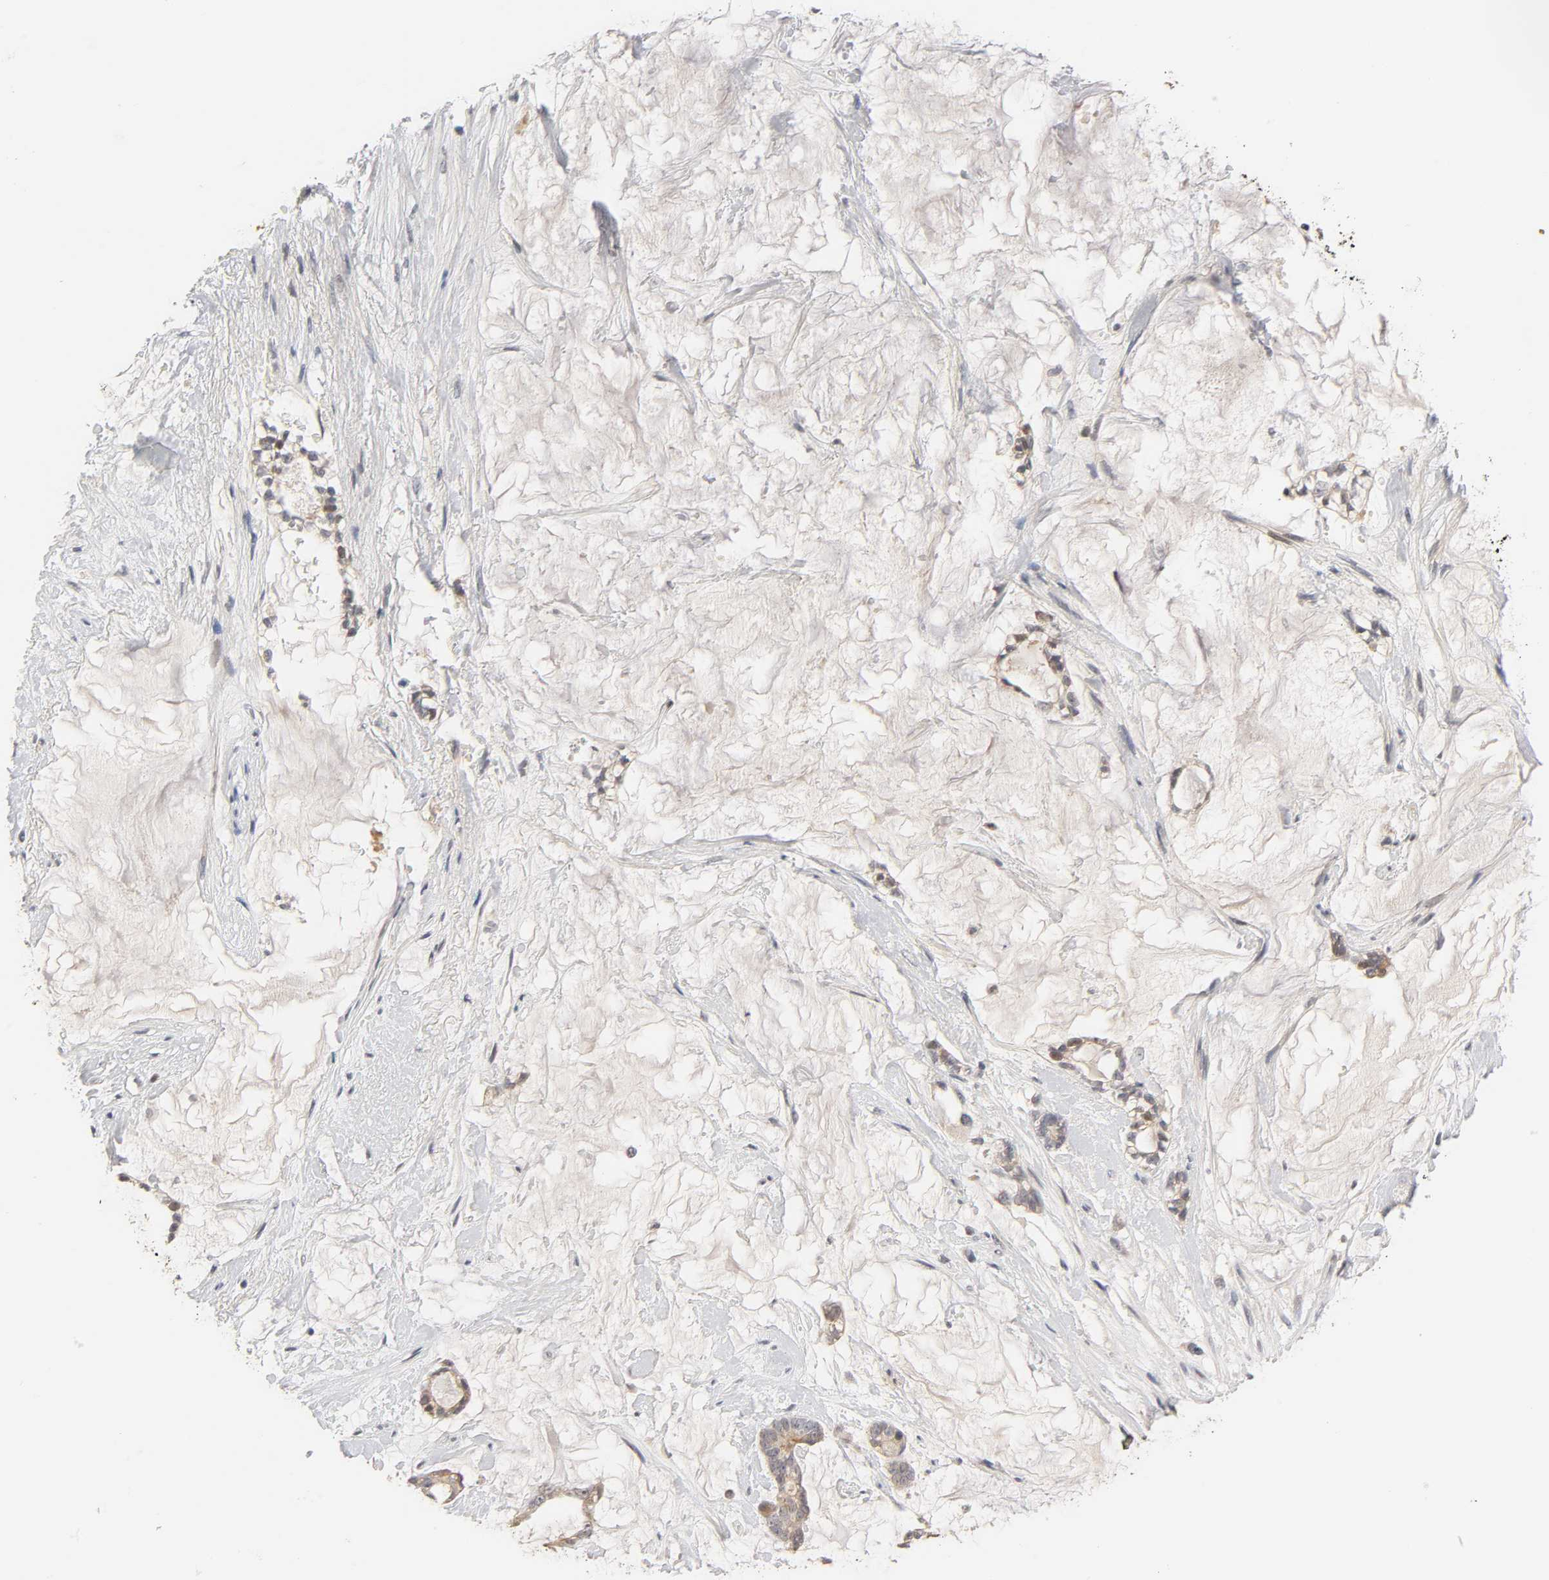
{"staining": {"intensity": "moderate", "quantity": ">75%", "location": "cytoplasmic/membranous"}, "tissue": "pancreatic cancer", "cell_type": "Tumor cells", "image_type": "cancer", "snomed": [{"axis": "morphology", "description": "Adenocarcinoma, NOS"}, {"axis": "topography", "description": "Pancreas"}], "caption": "Pancreatic cancer (adenocarcinoma) stained with a protein marker displays moderate staining in tumor cells.", "gene": "GSTZ1", "patient": {"sex": "female", "age": 73}}